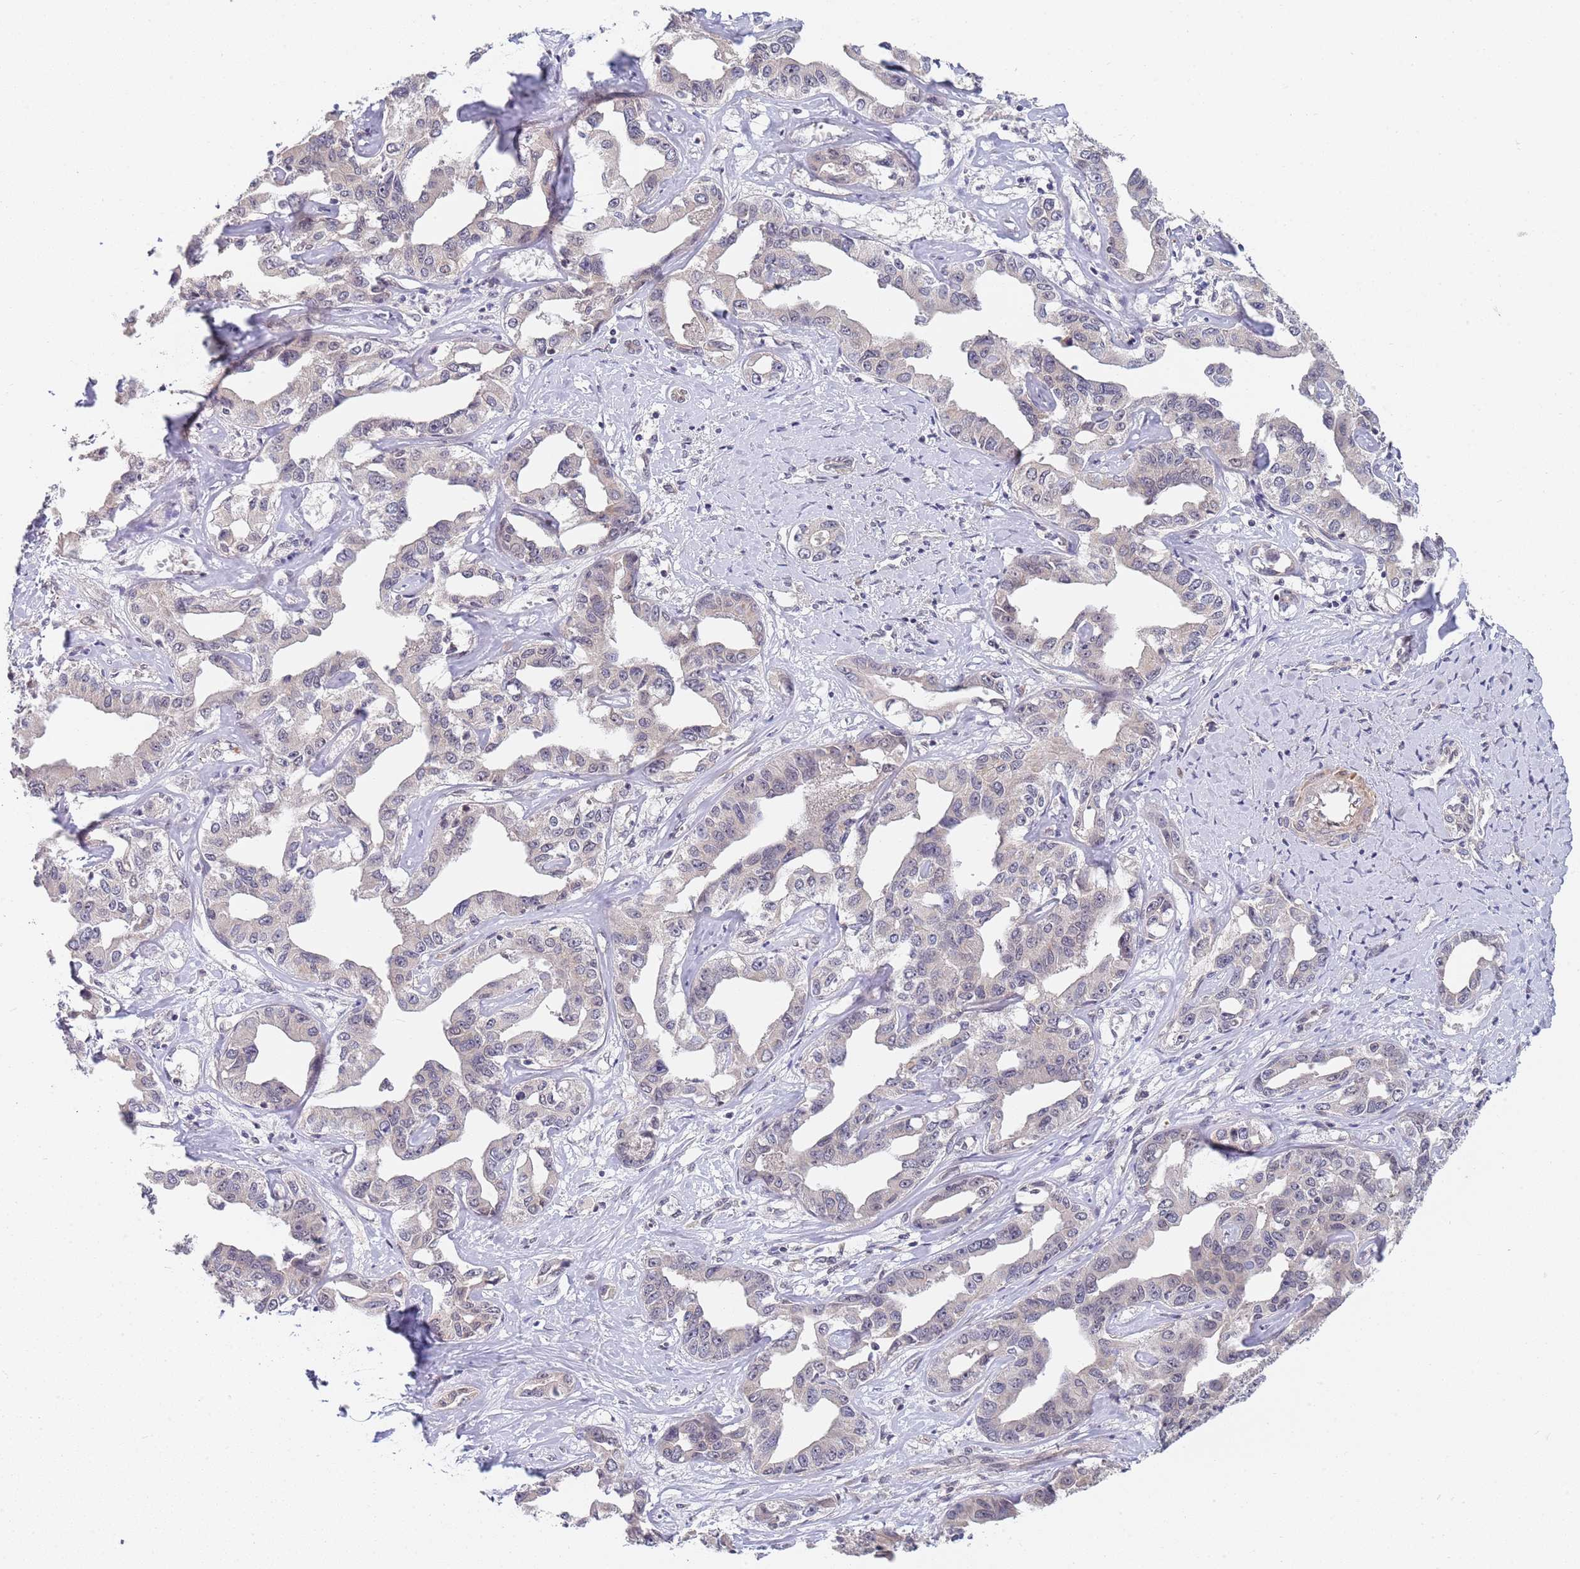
{"staining": {"intensity": "negative", "quantity": "none", "location": "none"}, "tissue": "liver cancer", "cell_type": "Tumor cells", "image_type": "cancer", "snomed": [{"axis": "morphology", "description": "Cholangiocarcinoma"}, {"axis": "topography", "description": "Liver"}], "caption": "A high-resolution micrograph shows immunohistochemistry (IHC) staining of liver cancer (cholangiocarcinoma), which shows no significant expression in tumor cells.", "gene": "B4GALT4", "patient": {"sex": "male", "age": 59}}